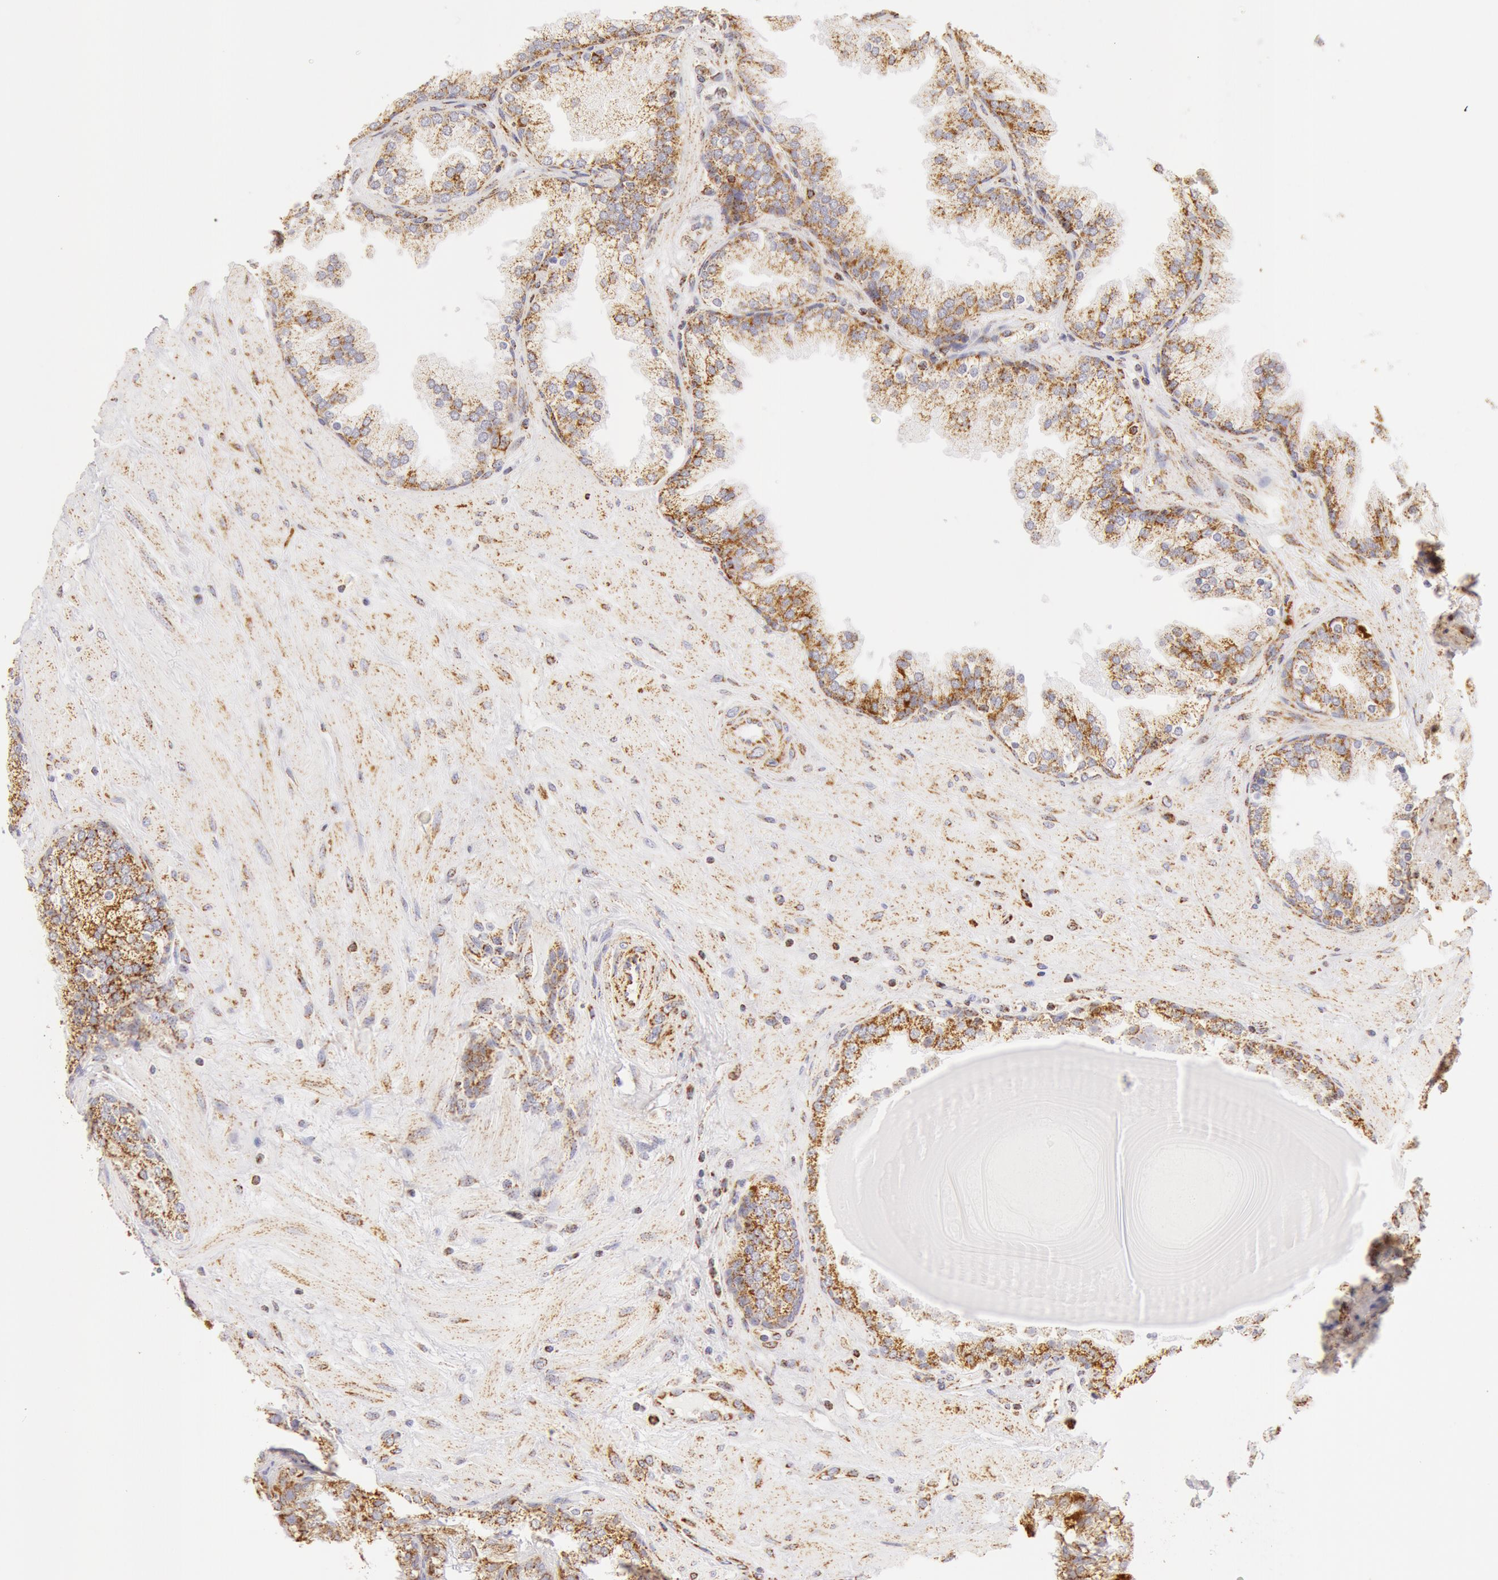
{"staining": {"intensity": "moderate", "quantity": ">75%", "location": "cytoplasmic/membranous"}, "tissue": "prostate", "cell_type": "Glandular cells", "image_type": "normal", "snomed": [{"axis": "morphology", "description": "Normal tissue, NOS"}, {"axis": "topography", "description": "Prostate"}], "caption": "Immunohistochemical staining of normal human prostate shows >75% levels of moderate cytoplasmic/membranous protein expression in about >75% of glandular cells. (Stains: DAB in brown, nuclei in blue, Microscopy: brightfield microscopy at high magnification).", "gene": "ATP5F1B", "patient": {"sex": "male", "age": 51}}